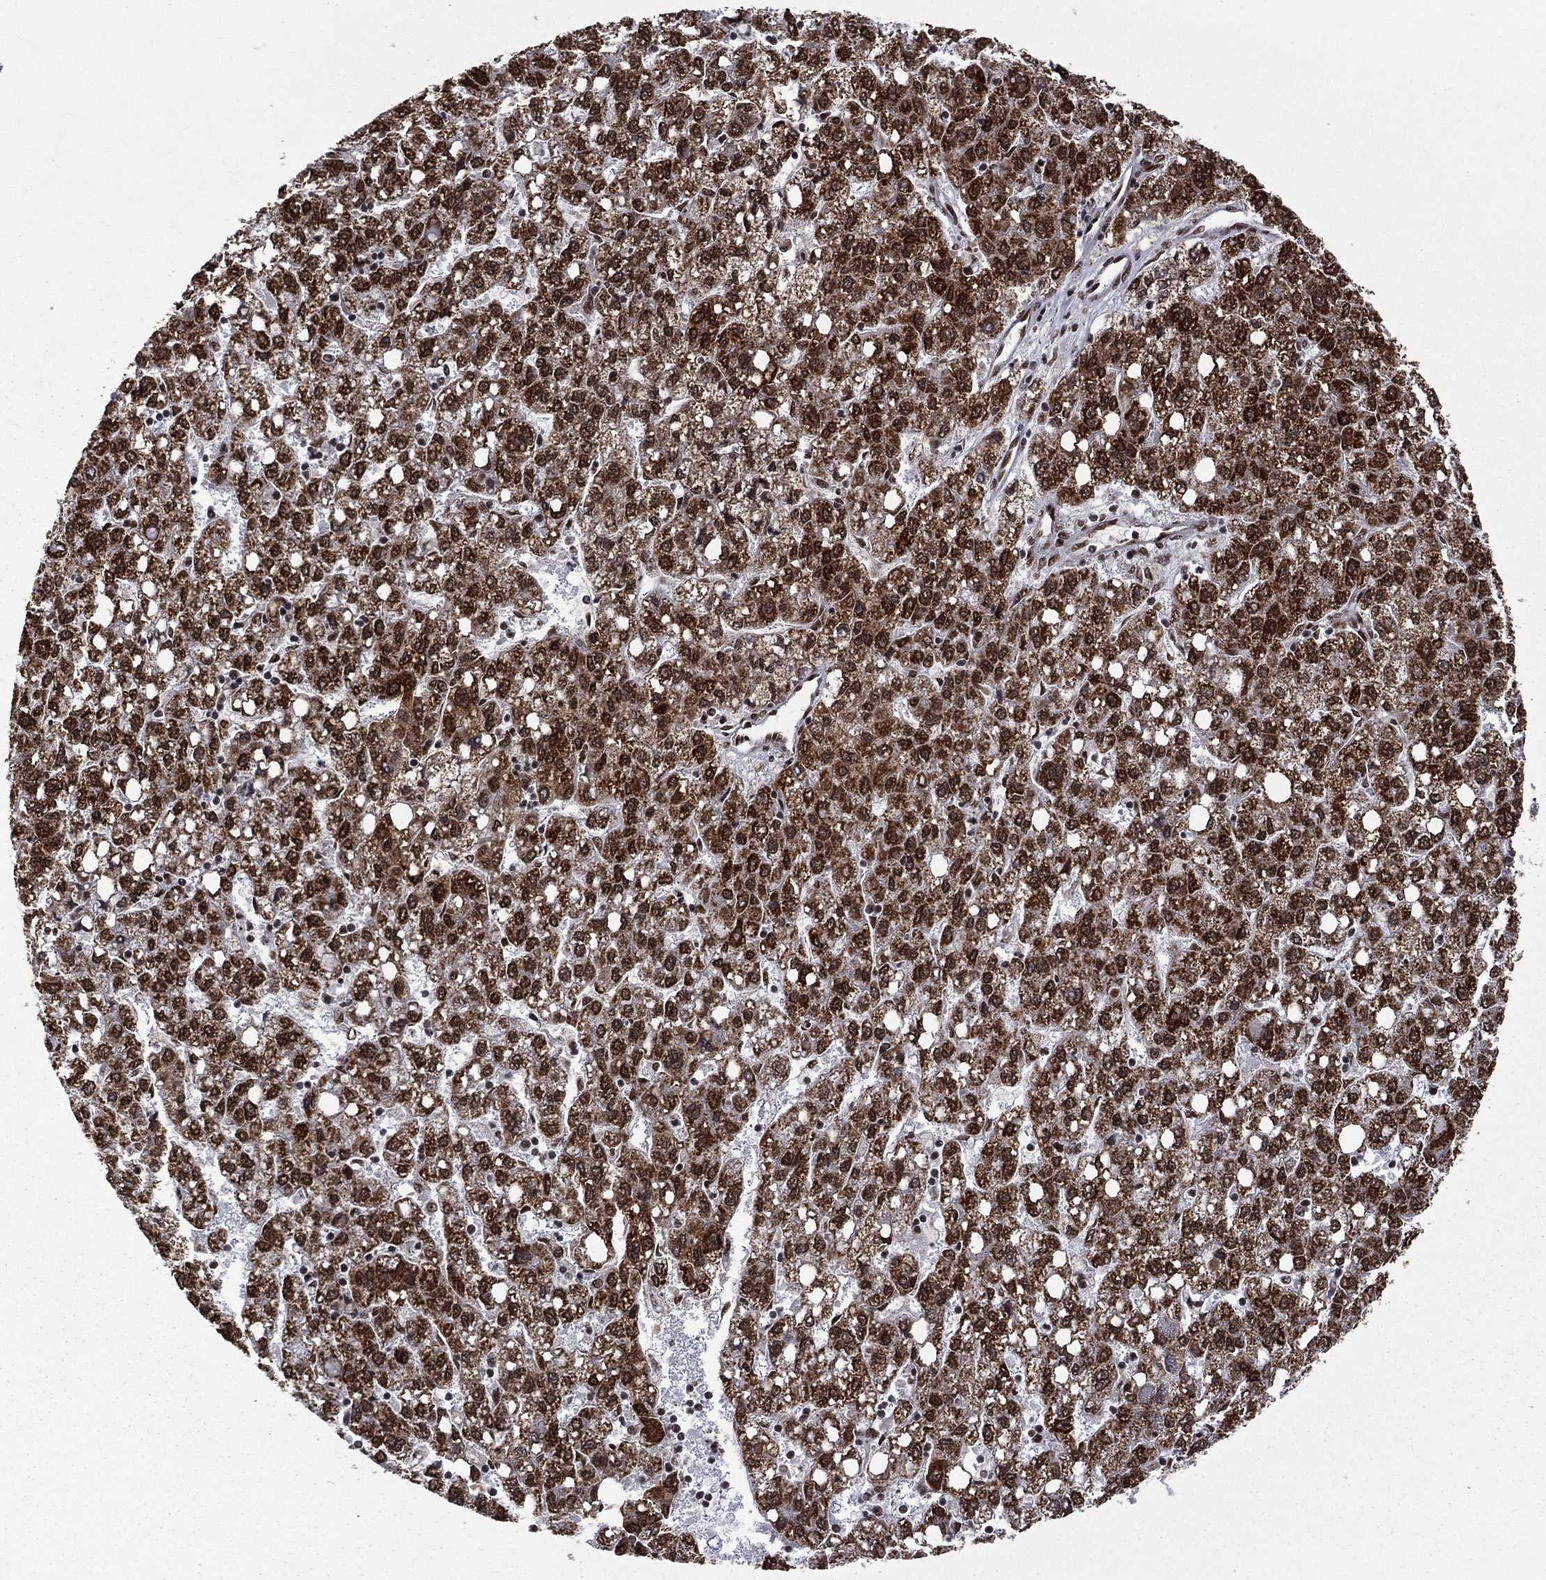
{"staining": {"intensity": "strong", "quantity": ">75%", "location": "cytoplasmic/membranous,nuclear"}, "tissue": "liver cancer", "cell_type": "Tumor cells", "image_type": "cancer", "snomed": [{"axis": "morphology", "description": "Carcinoma, Hepatocellular, NOS"}, {"axis": "topography", "description": "Liver"}], "caption": "This is a micrograph of IHC staining of liver cancer (hepatocellular carcinoma), which shows strong positivity in the cytoplasmic/membranous and nuclear of tumor cells.", "gene": "C5orf24", "patient": {"sex": "female", "age": 82}}